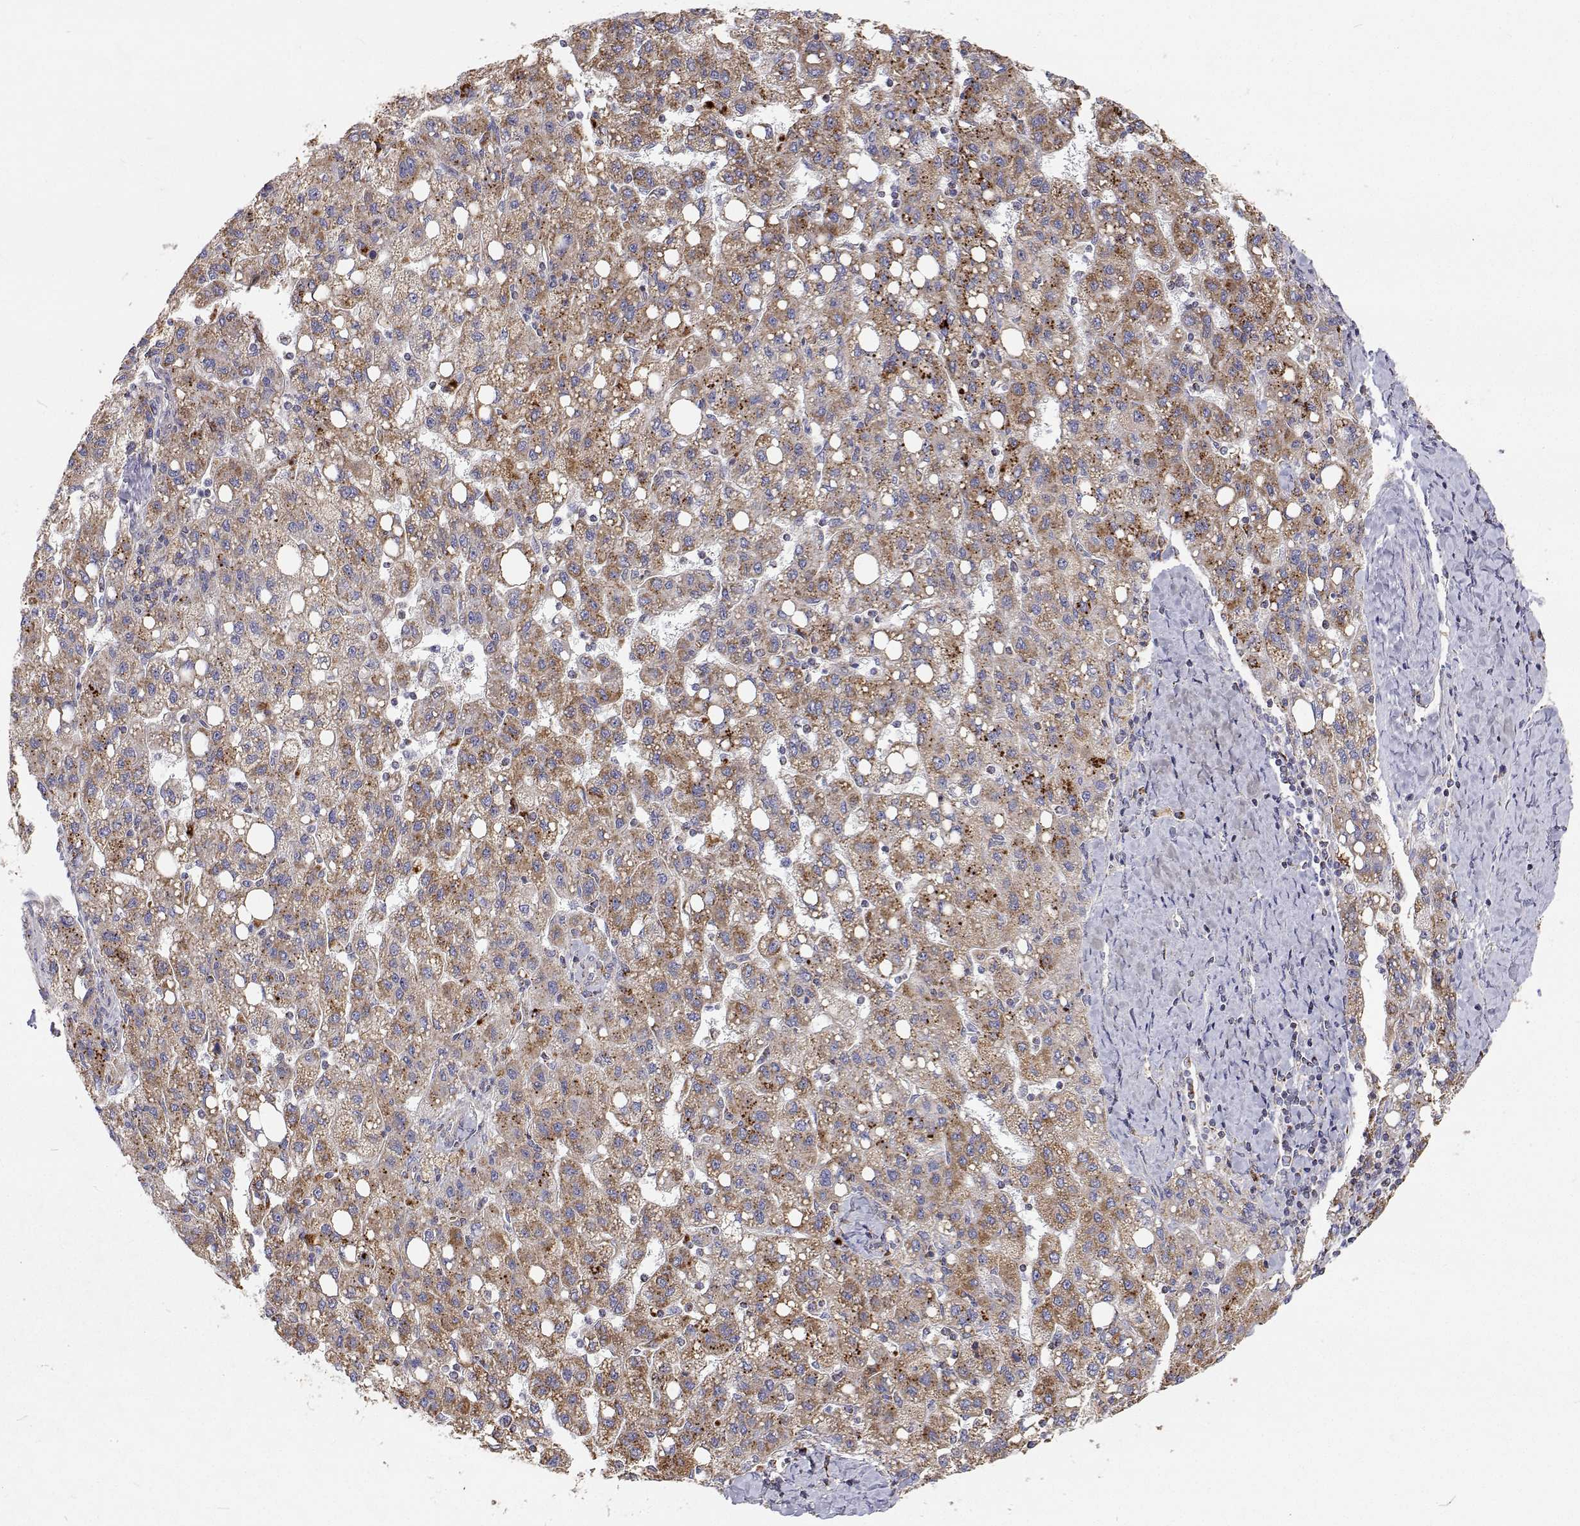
{"staining": {"intensity": "moderate", "quantity": ">75%", "location": "cytoplasmic/membranous"}, "tissue": "liver cancer", "cell_type": "Tumor cells", "image_type": "cancer", "snomed": [{"axis": "morphology", "description": "Carcinoma, Hepatocellular, NOS"}, {"axis": "topography", "description": "Liver"}], "caption": "Approximately >75% of tumor cells in human liver cancer (hepatocellular carcinoma) display moderate cytoplasmic/membranous protein expression as visualized by brown immunohistochemical staining.", "gene": "SPICE1", "patient": {"sex": "female", "age": 82}}